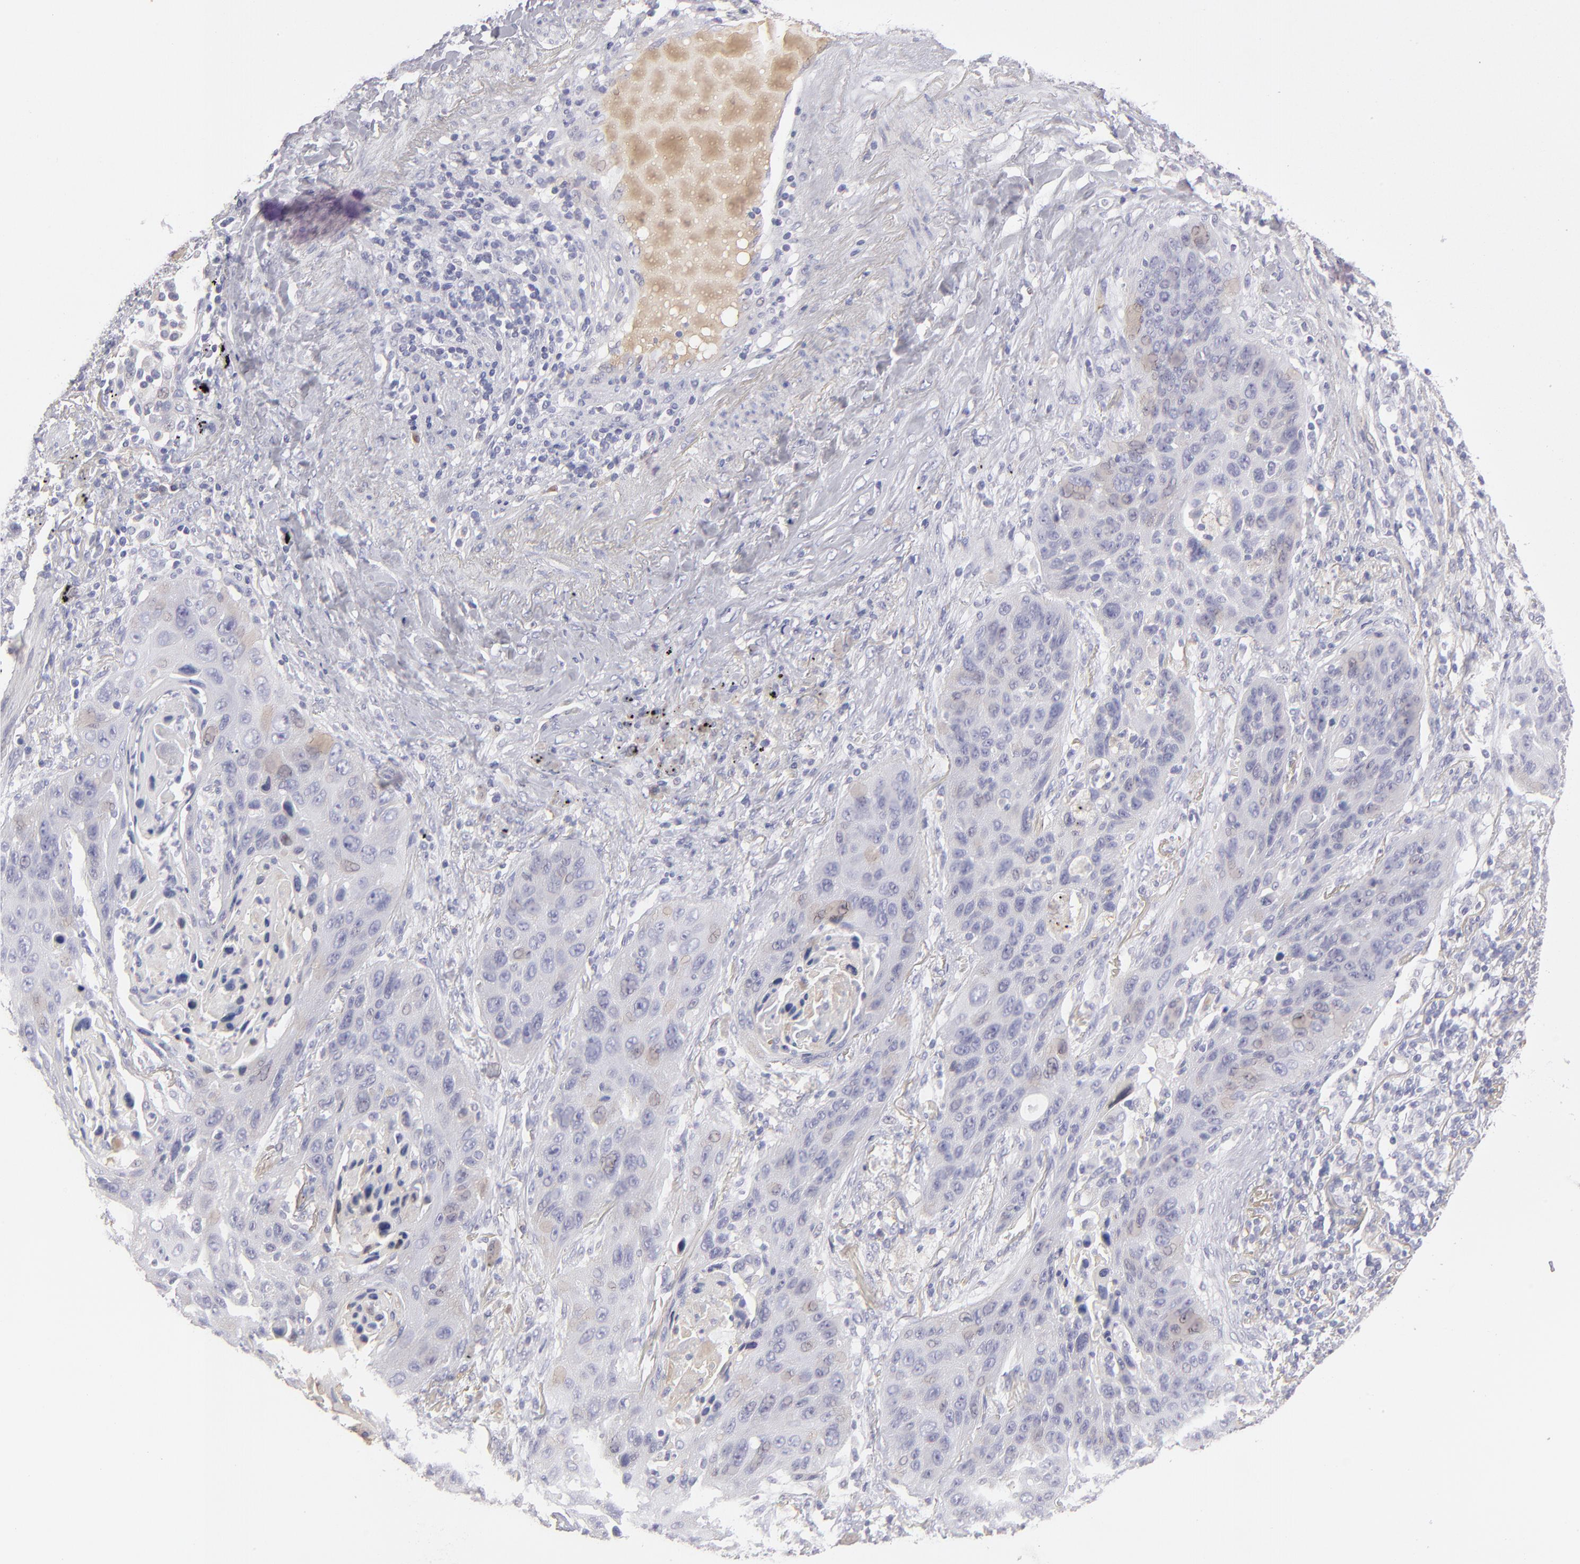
{"staining": {"intensity": "negative", "quantity": "none", "location": "none"}, "tissue": "lung cancer", "cell_type": "Tumor cells", "image_type": "cancer", "snomed": [{"axis": "morphology", "description": "Squamous cell carcinoma, NOS"}, {"axis": "topography", "description": "Lung"}], "caption": "There is no significant staining in tumor cells of lung squamous cell carcinoma.", "gene": "ABCC4", "patient": {"sex": "female", "age": 67}}